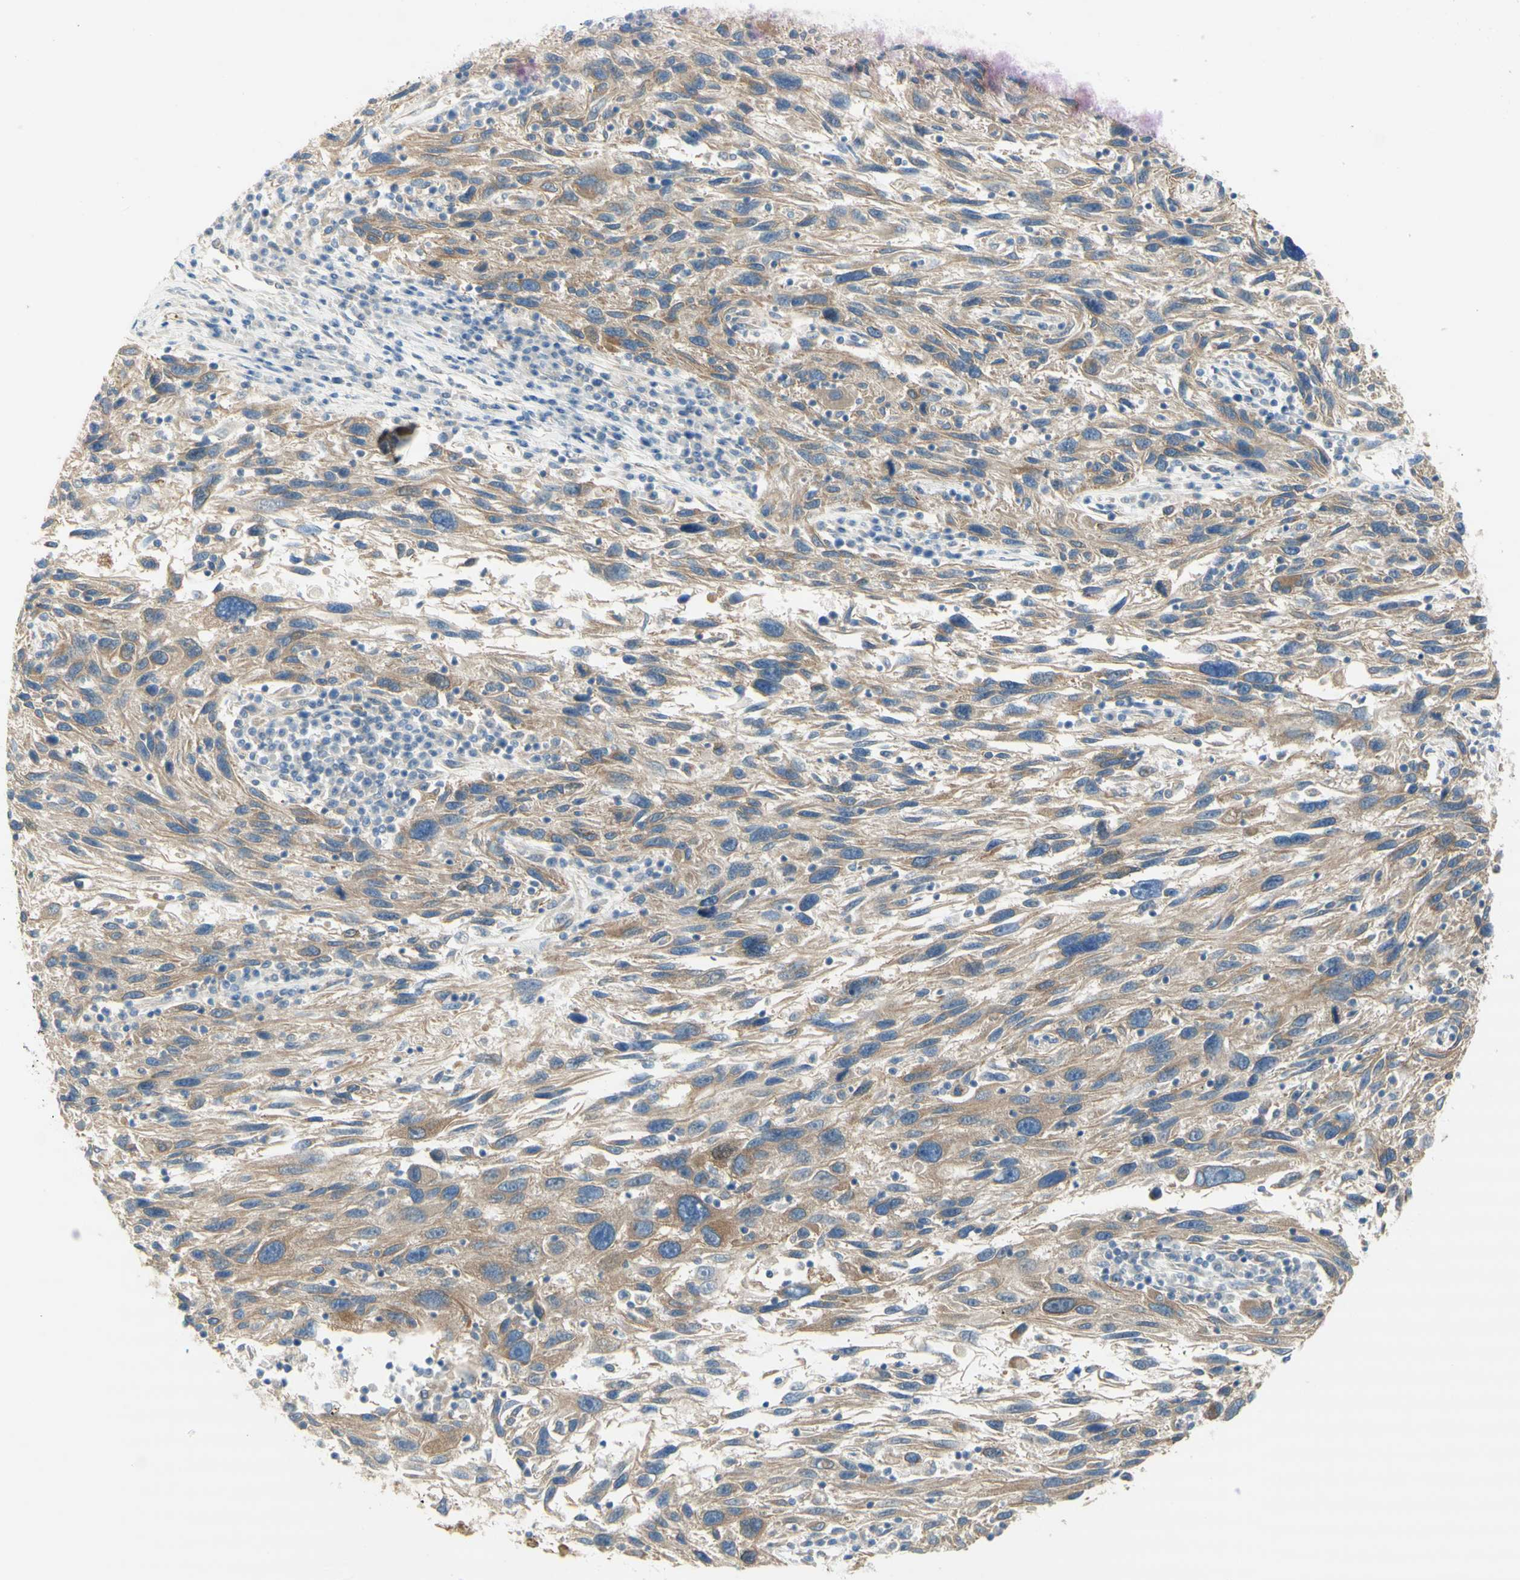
{"staining": {"intensity": "moderate", "quantity": "25%-75%", "location": "cytoplasmic/membranous"}, "tissue": "melanoma", "cell_type": "Tumor cells", "image_type": "cancer", "snomed": [{"axis": "morphology", "description": "Malignant melanoma, NOS"}, {"axis": "topography", "description": "Skin"}], "caption": "IHC (DAB (3,3'-diaminobenzidine)) staining of malignant melanoma demonstrates moderate cytoplasmic/membranous protein positivity in approximately 25%-75% of tumor cells.", "gene": "DYNC1H1", "patient": {"sex": "male", "age": 53}}